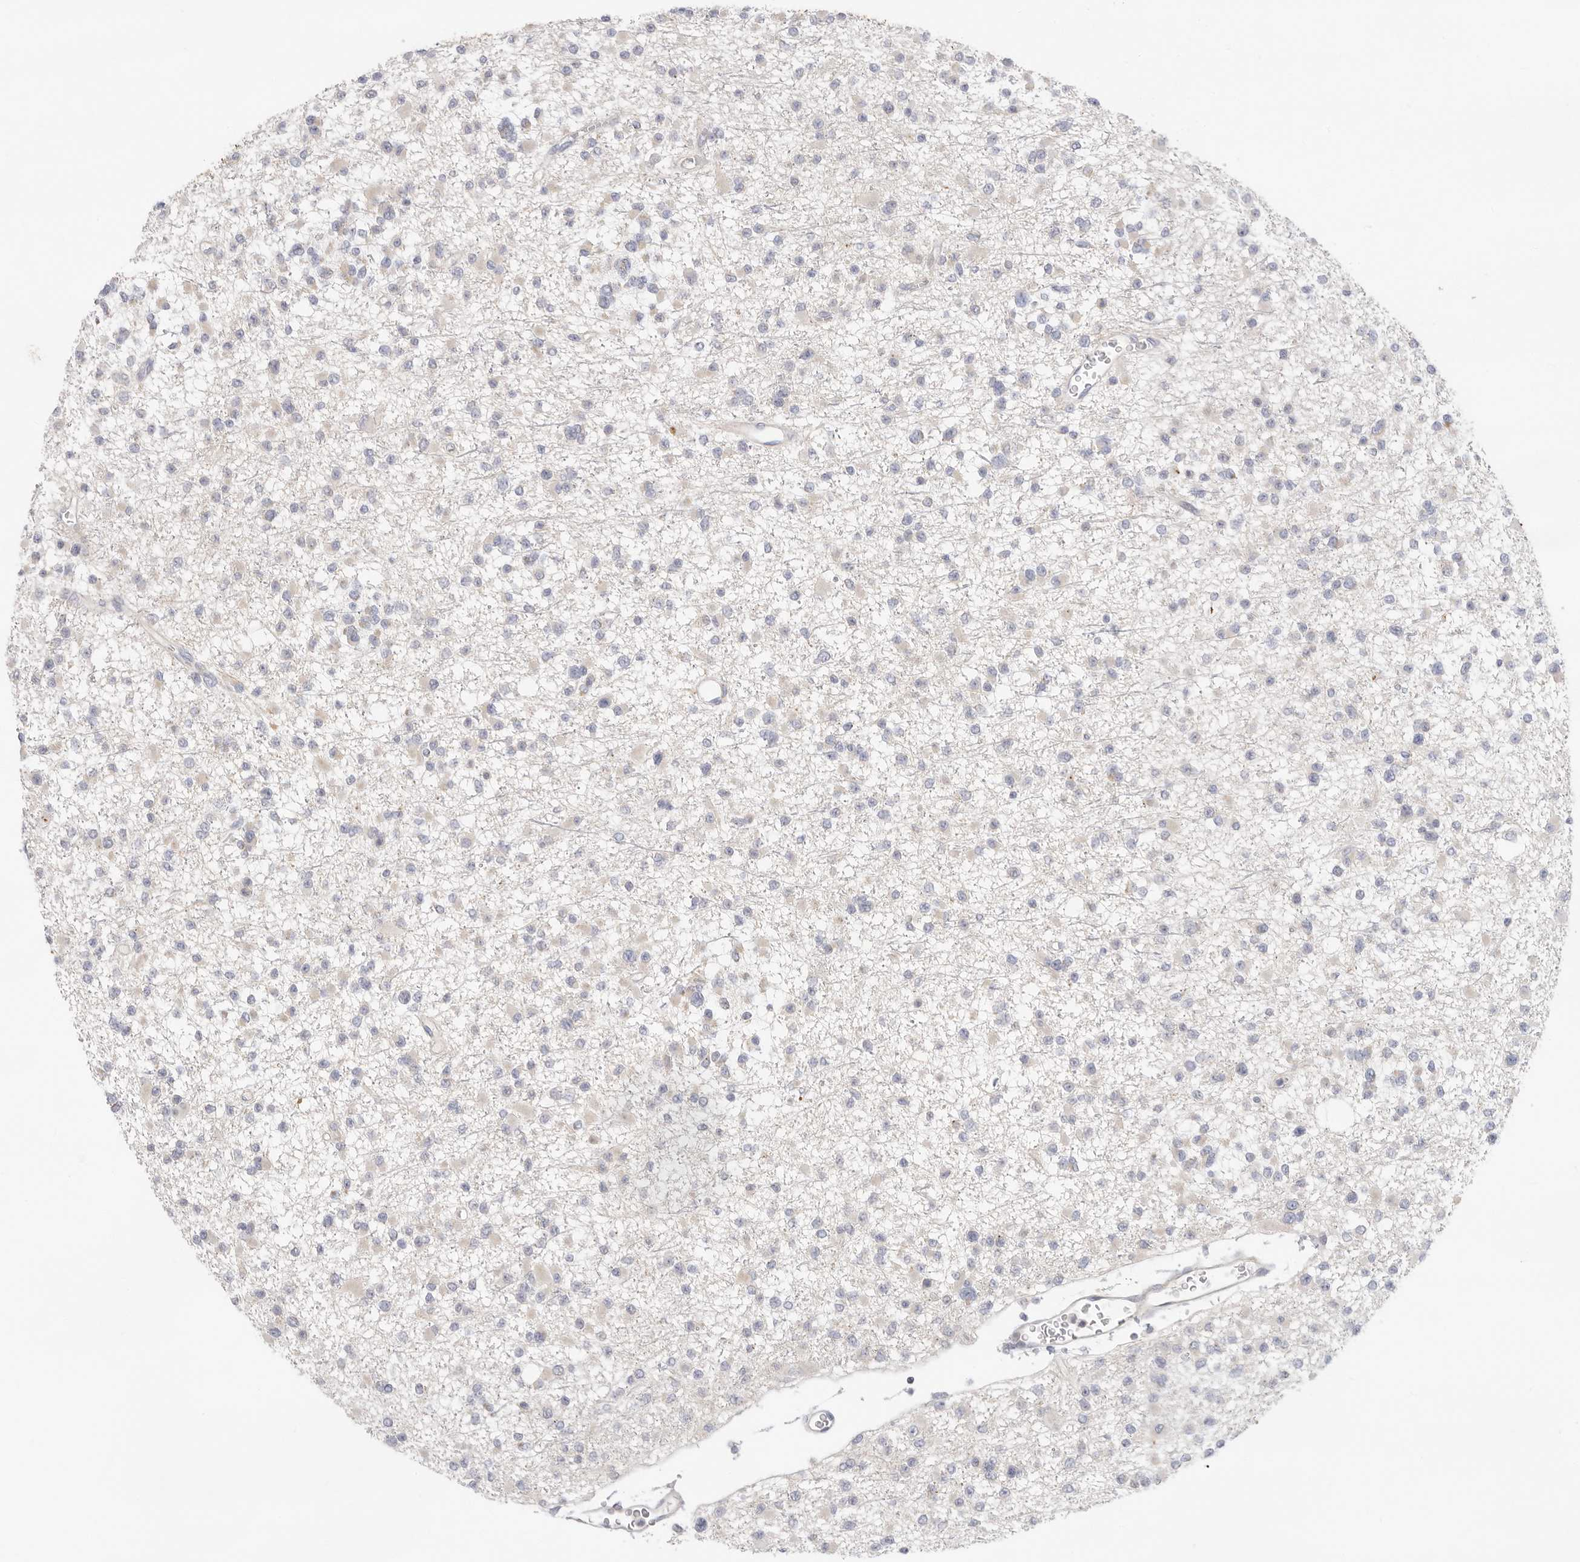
{"staining": {"intensity": "negative", "quantity": "none", "location": "none"}, "tissue": "glioma", "cell_type": "Tumor cells", "image_type": "cancer", "snomed": [{"axis": "morphology", "description": "Glioma, malignant, Low grade"}, {"axis": "topography", "description": "Brain"}], "caption": "The micrograph displays no staining of tumor cells in glioma. (DAB immunohistochemistry (IHC) with hematoxylin counter stain).", "gene": "USH1C", "patient": {"sex": "female", "age": 22}}